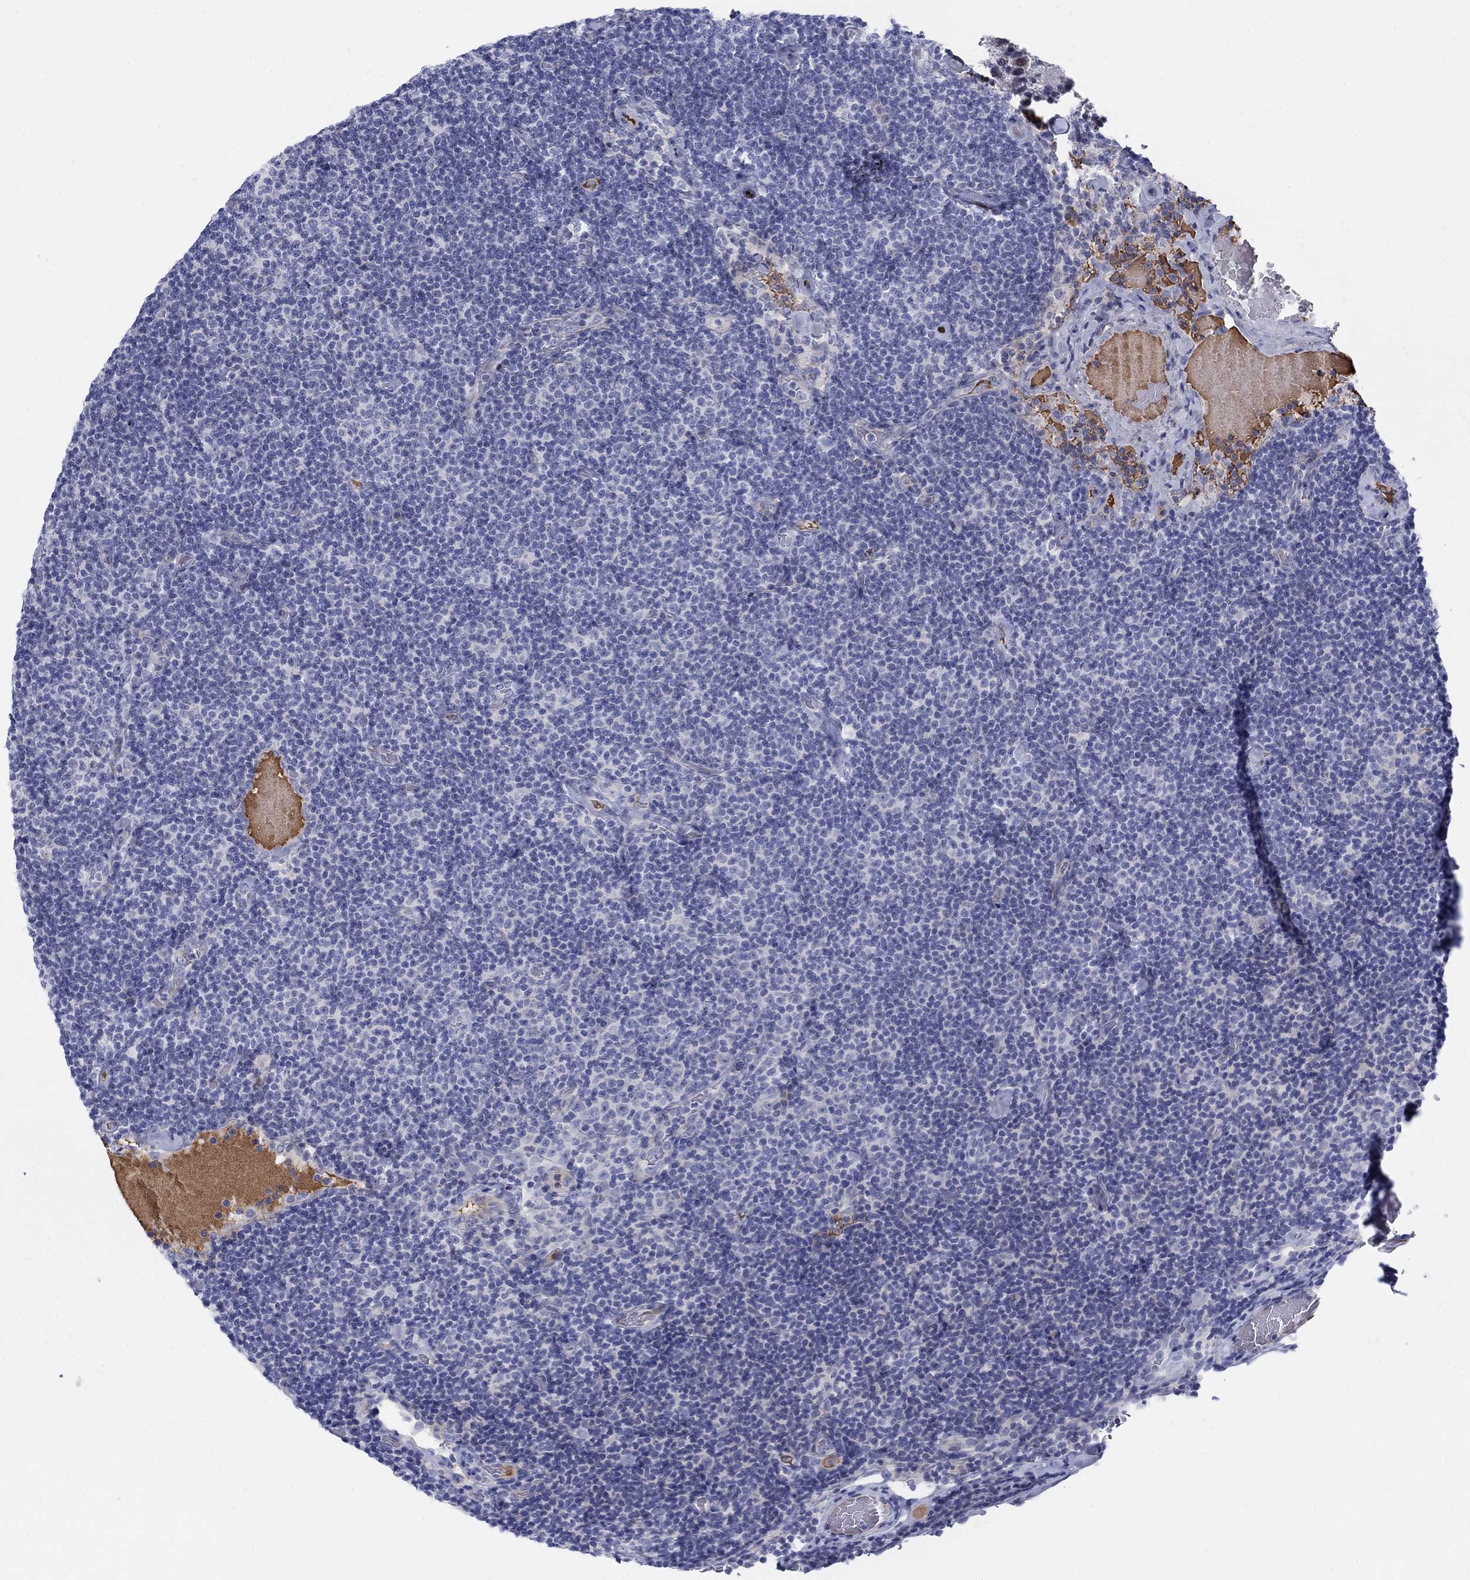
{"staining": {"intensity": "negative", "quantity": "none", "location": "none"}, "tissue": "lymphoma", "cell_type": "Tumor cells", "image_type": "cancer", "snomed": [{"axis": "morphology", "description": "Malignant lymphoma, non-Hodgkin's type, Low grade"}, {"axis": "topography", "description": "Lymph node"}], "caption": "Immunohistochemistry (IHC) image of neoplastic tissue: human lymphoma stained with DAB exhibits no significant protein positivity in tumor cells.", "gene": "HEATR4", "patient": {"sex": "male", "age": 81}}